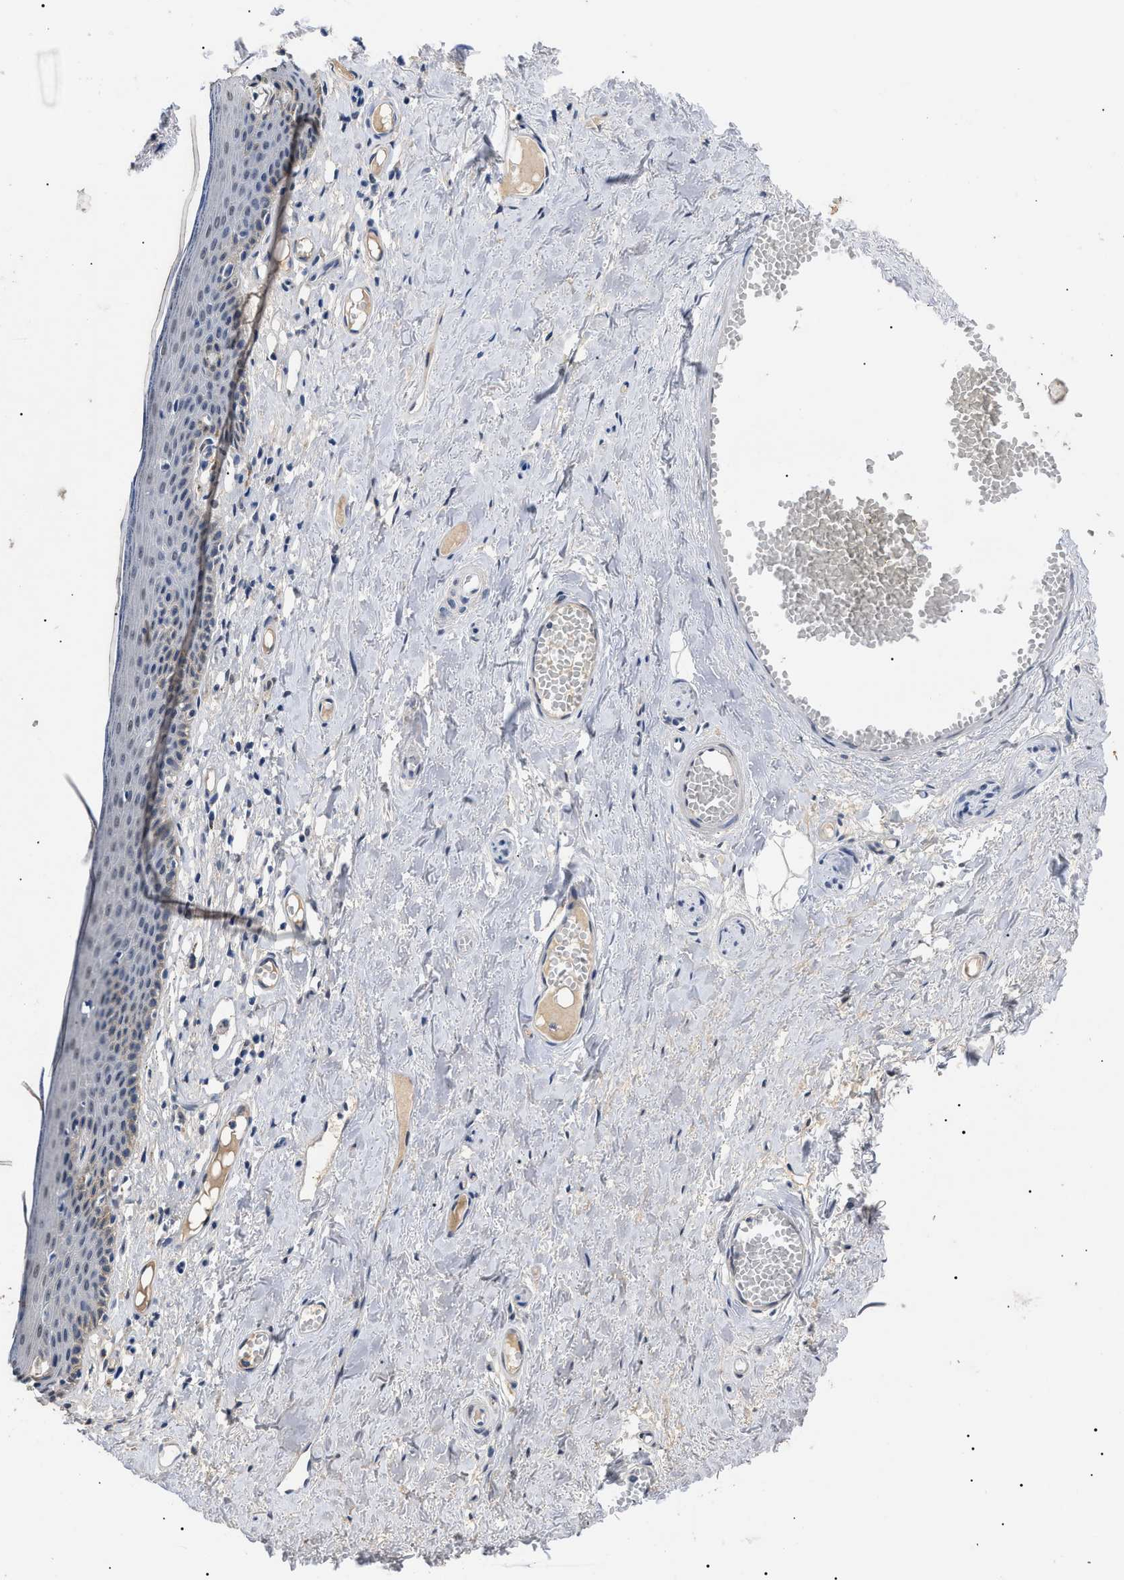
{"staining": {"intensity": "weak", "quantity": "<25%", "location": "cytoplasmic/membranous"}, "tissue": "skin", "cell_type": "Epidermal cells", "image_type": "normal", "snomed": [{"axis": "morphology", "description": "Normal tissue, NOS"}, {"axis": "topography", "description": "Adipose tissue"}, {"axis": "topography", "description": "Vascular tissue"}, {"axis": "topography", "description": "Anal"}, {"axis": "topography", "description": "Peripheral nerve tissue"}], "caption": "A high-resolution photomicrograph shows IHC staining of unremarkable skin, which exhibits no significant expression in epidermal cells.", "gene": "PRRT2", "patient": {"sex": "female", "age": 54}}